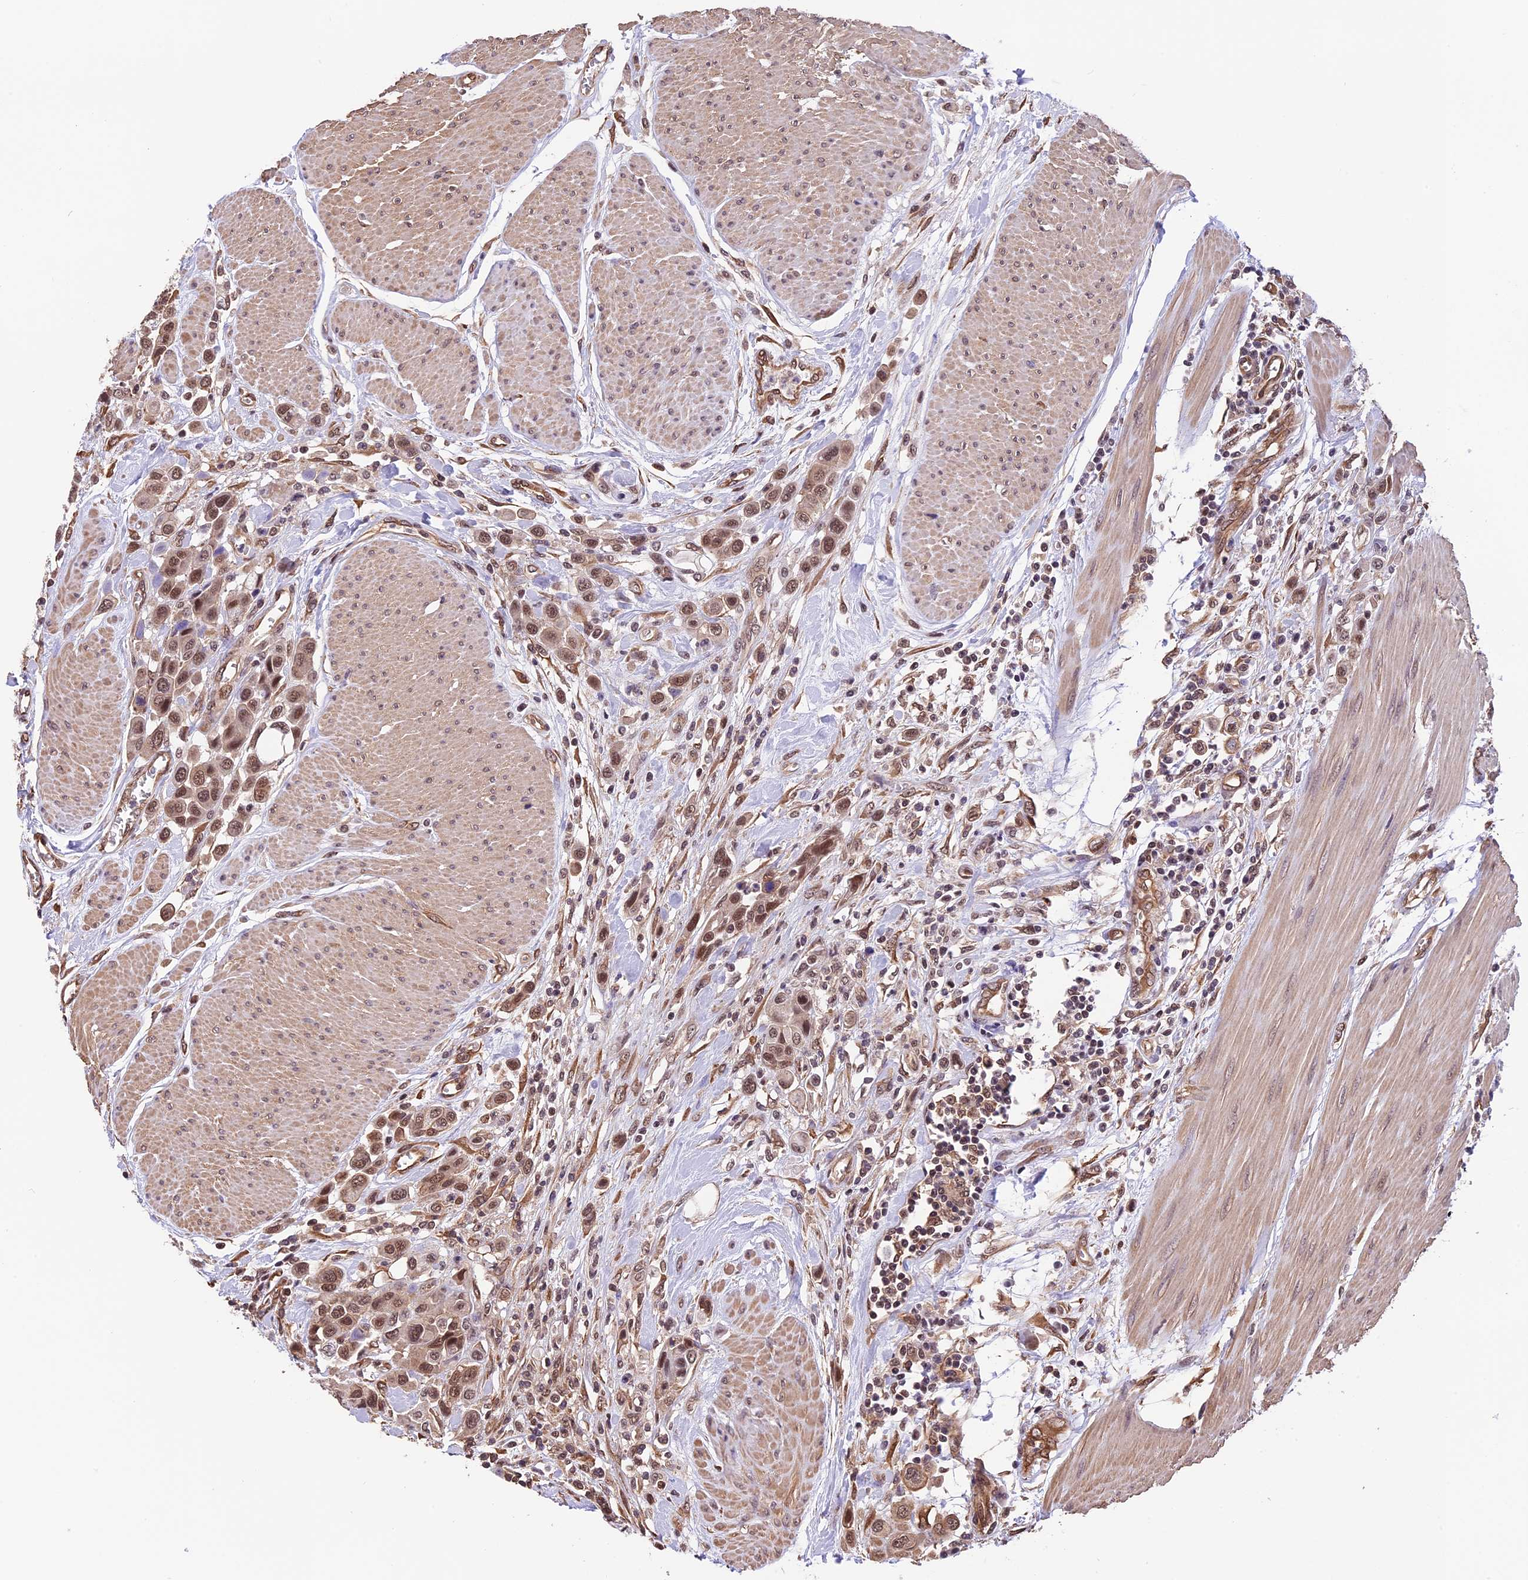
{"staining": {"intensity": "moderate", "quantity": ">75%", "location": "nuclear"}, "tissue": "urothelial cancer", "cell_type": "Tumor cells", "image_type": "cancer", "snomed": [{"axis": "morphology", "description": "Urothelial carcinoma, High grade"}, {"axis": "topography", "description": "Urinary bladder"}], "caption": "Approximately >75% of tumor cells in human high-grade urothelial carcinoma demonstrate moderate nuclear protein staining as visualized by brown immunohistochemical staining.", "gene": "ZC3H4", "patient": {"sex": "male", "age": 50}}